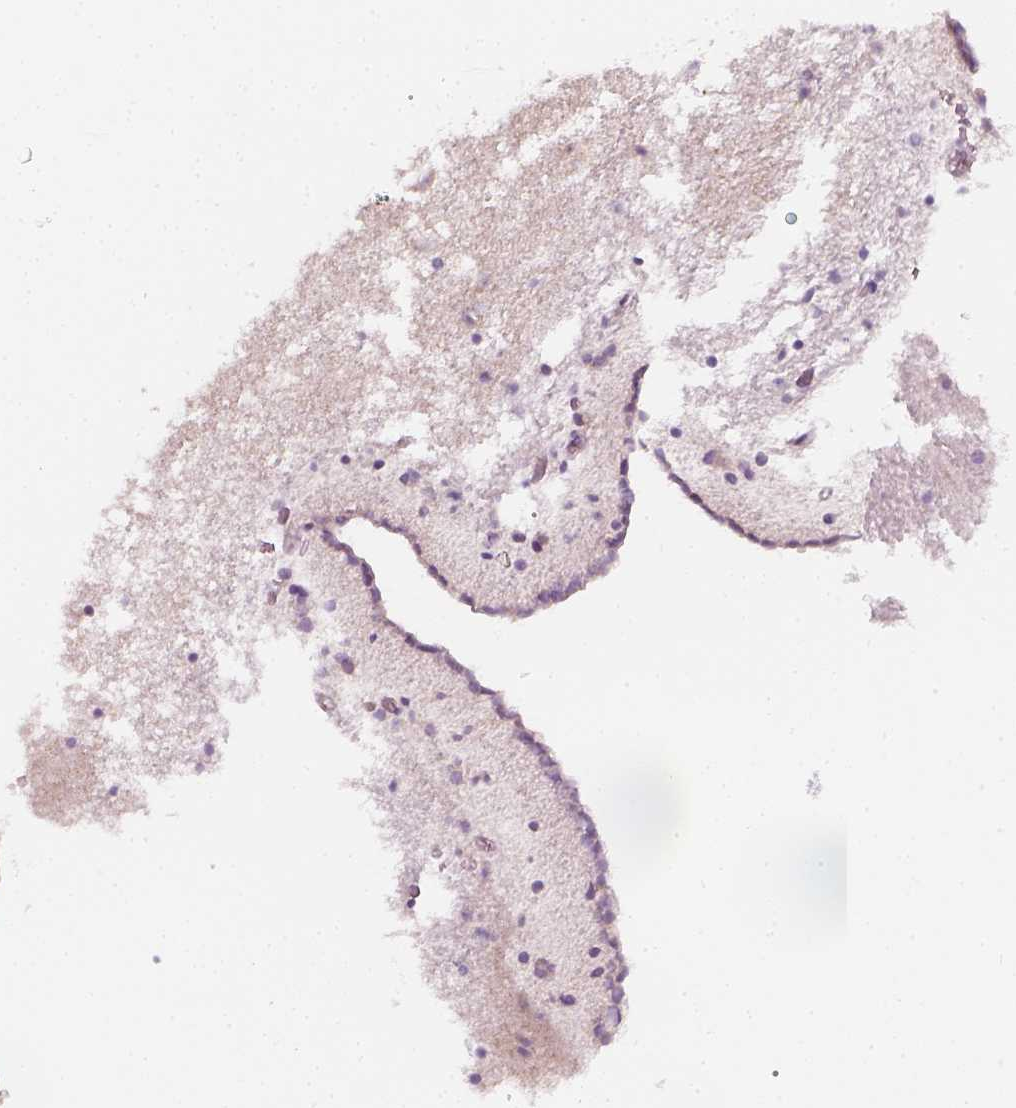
{"staining": {"intensity": "negative", "quantity": "none", "location": "none"}, "tissue": "caudate", "cell_type": "Glial cells", "image_type": "normal", "snomed": [{"axis": "morphology", "description": "Normal tissue, NOS"}, {"axis": "topography", "description": "Lateral ventricle wall"}], "caption": "A high-resolution photomicrograph shows immunohistochemistry staining of normal caudate, which exhibits no significant expression in glial cells.", "gene": "PRAME", "patient": {"sex": "female", "age": 42}}